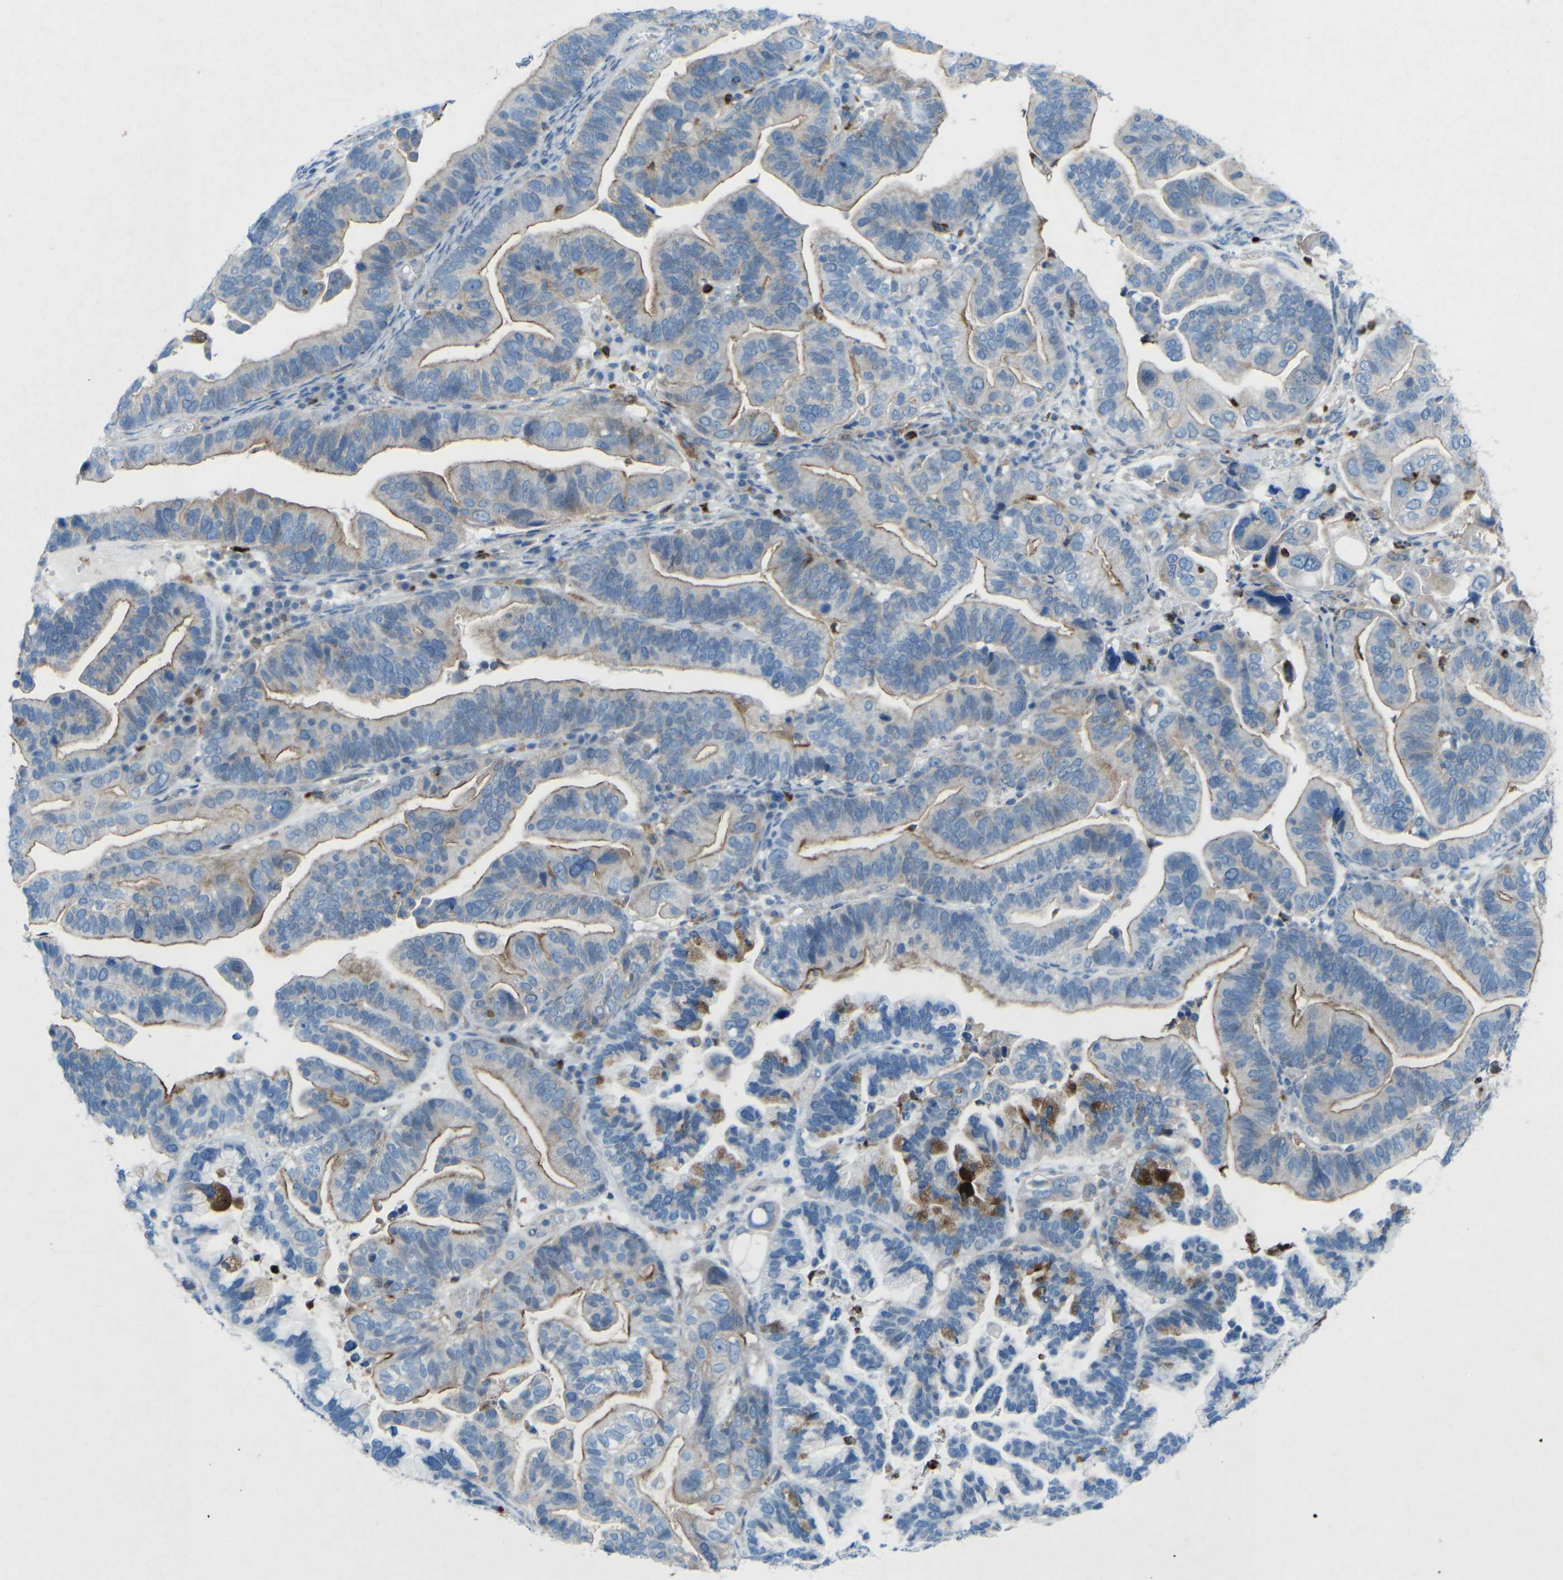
{"staining": {"intensity": "moderate", "quantity": "25%-75%", "location": "cytoplasmic/membranous"}, "tissue": "ovarian cancer", "cell_type": "Tumor cells", "image_type": "cancer", "snomed": [{"axis": "morphology", "description": "Cystadenocarcinoma, serous, NOS"}, {"axis": "topography", "description": "Ovary"}], "caption": "Ovarian serous cystadenocarcinoma stained with immunohistochemistry displays moderate cytoplasmic/membranous expression in approximately 25%-75% of tumor cells.", "gene": "STK11", "patient": {"sex": "female", "age": 56}}